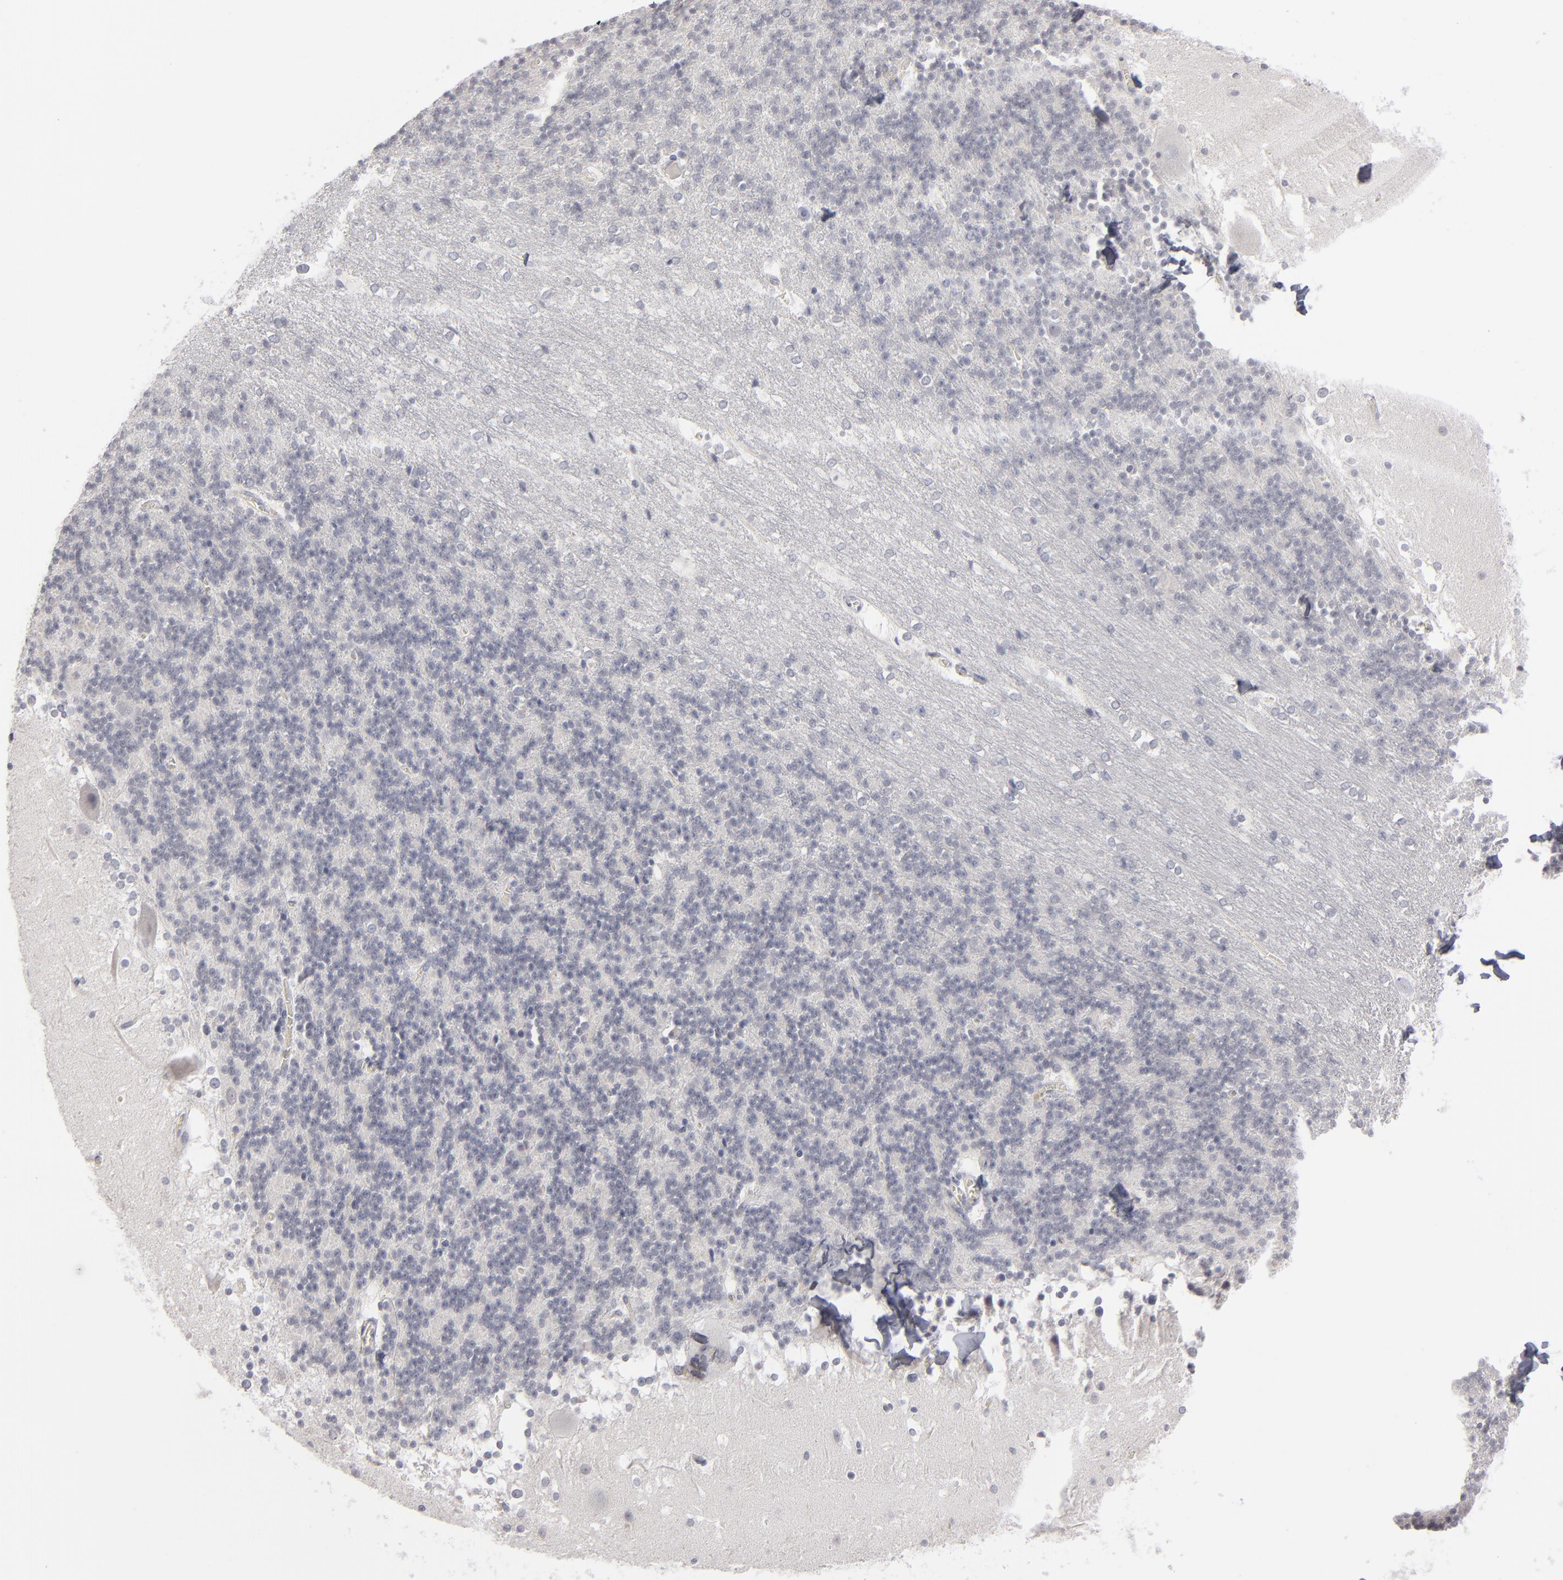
{"staining": {"intensity": "negative", "quantity": "none", "location": "none"}, "tissue": "cerebellum", "cell_type": "Cells in granular layer", "image_type": "normal", "snomed": [{"axis": "morphology", "description": "Normal tissue, NOS"}, {"axis": "topography", "description": "Cerebellum"}], "caption": "Immunohistochemistry (IHC) photomicrograph of normal cerebellum: cerebellum stained with DAB (3,3'-diaminobenzidine) reveals no significant protein expression in cells in granular layer.", "gene": "KIAA1210", "patient": {"sex": "female", "age": 19}}